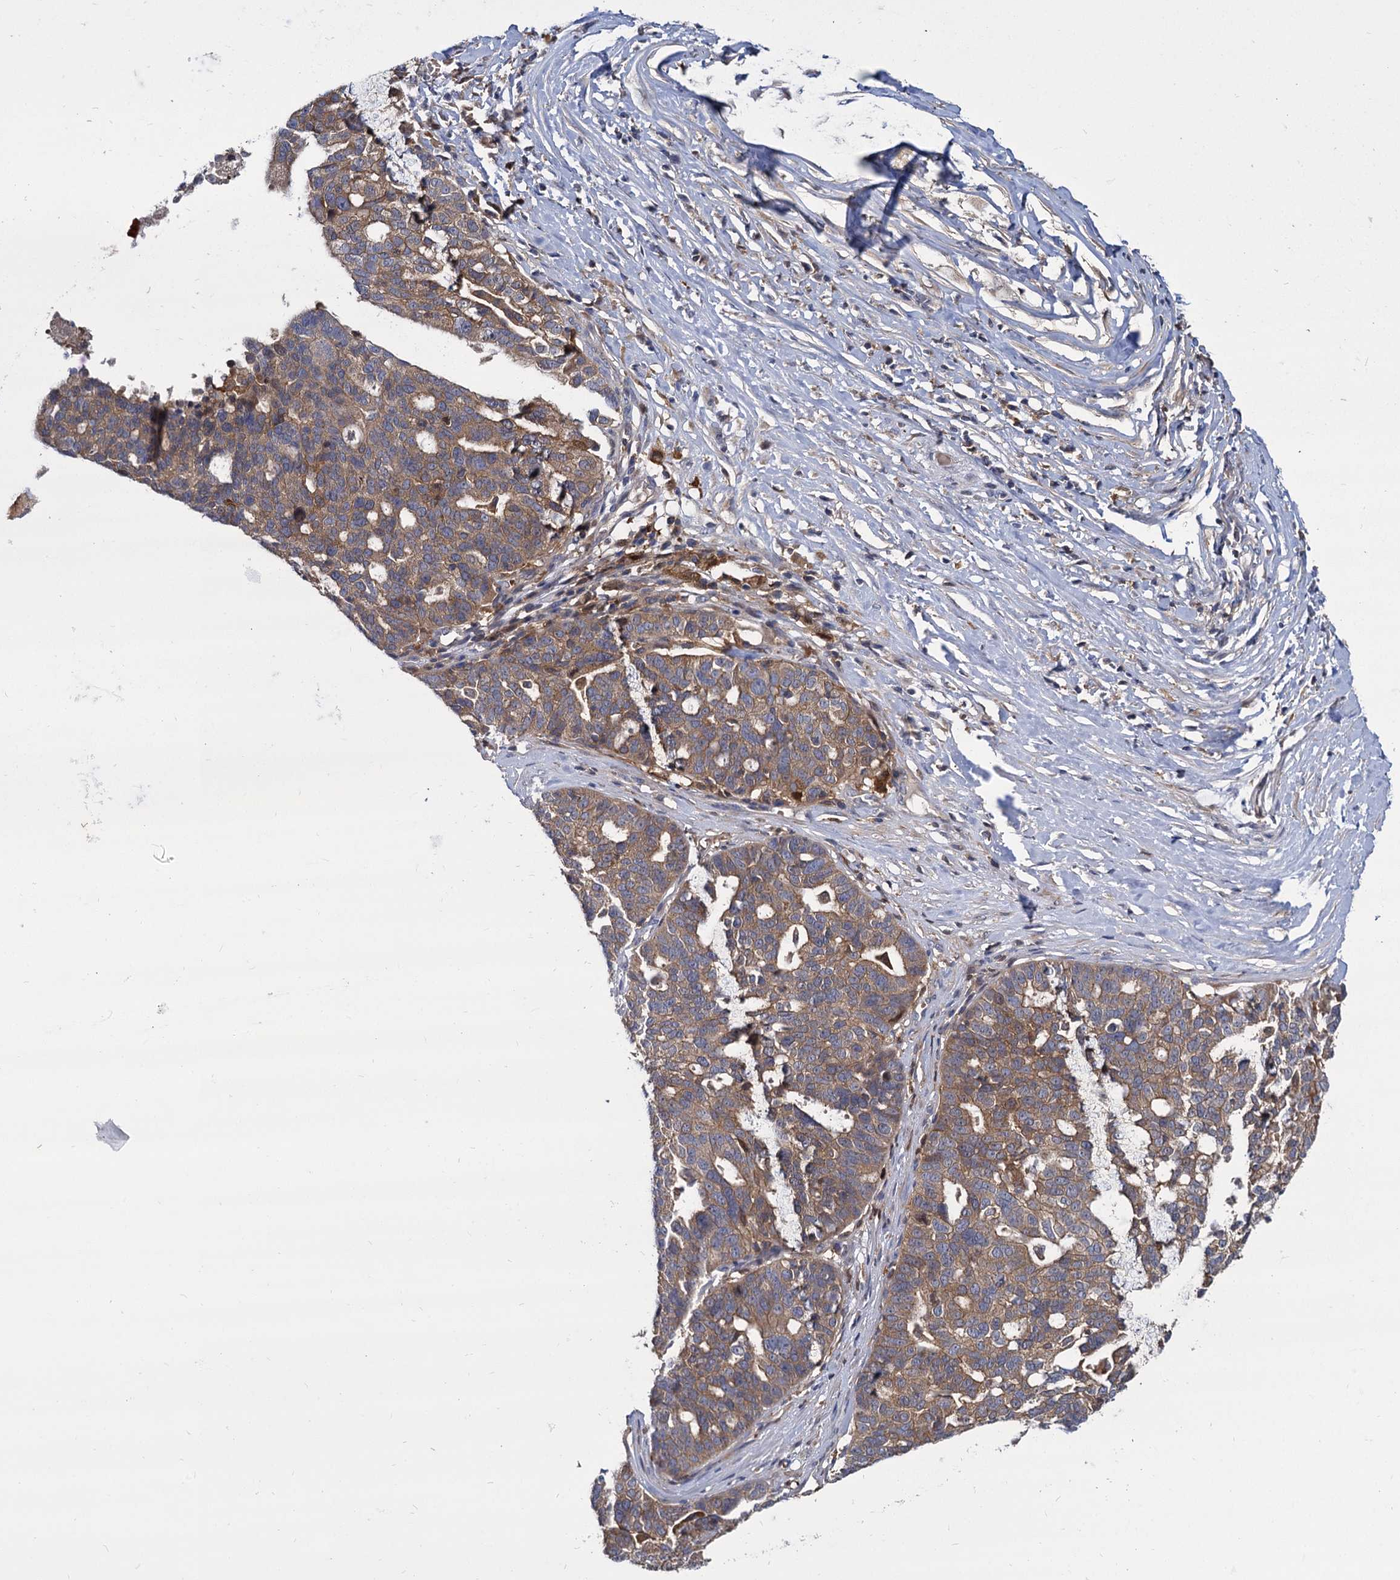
{"staining": {"intensity": "moderate", "quantity": ">75%", "location": "cytoplasmic/membranous"}, "tissue": "ovarian cancer", "cell_type": "Tumor cells", "image_type": "cancer", "snomed": [{"axis": "morphology", "description": "Cystadenocarcinoma, serous, NOS"}, {"axis": "topography", "description": "Ovary"}], "caption": "Moderate cytoplasmic/membranous positivity is present in approximately >75% of tumor cells in serous cystadenocarcinoma (ovarian).", "gene": "GCLC", "patient": {"sex": "female", "age": 59}}